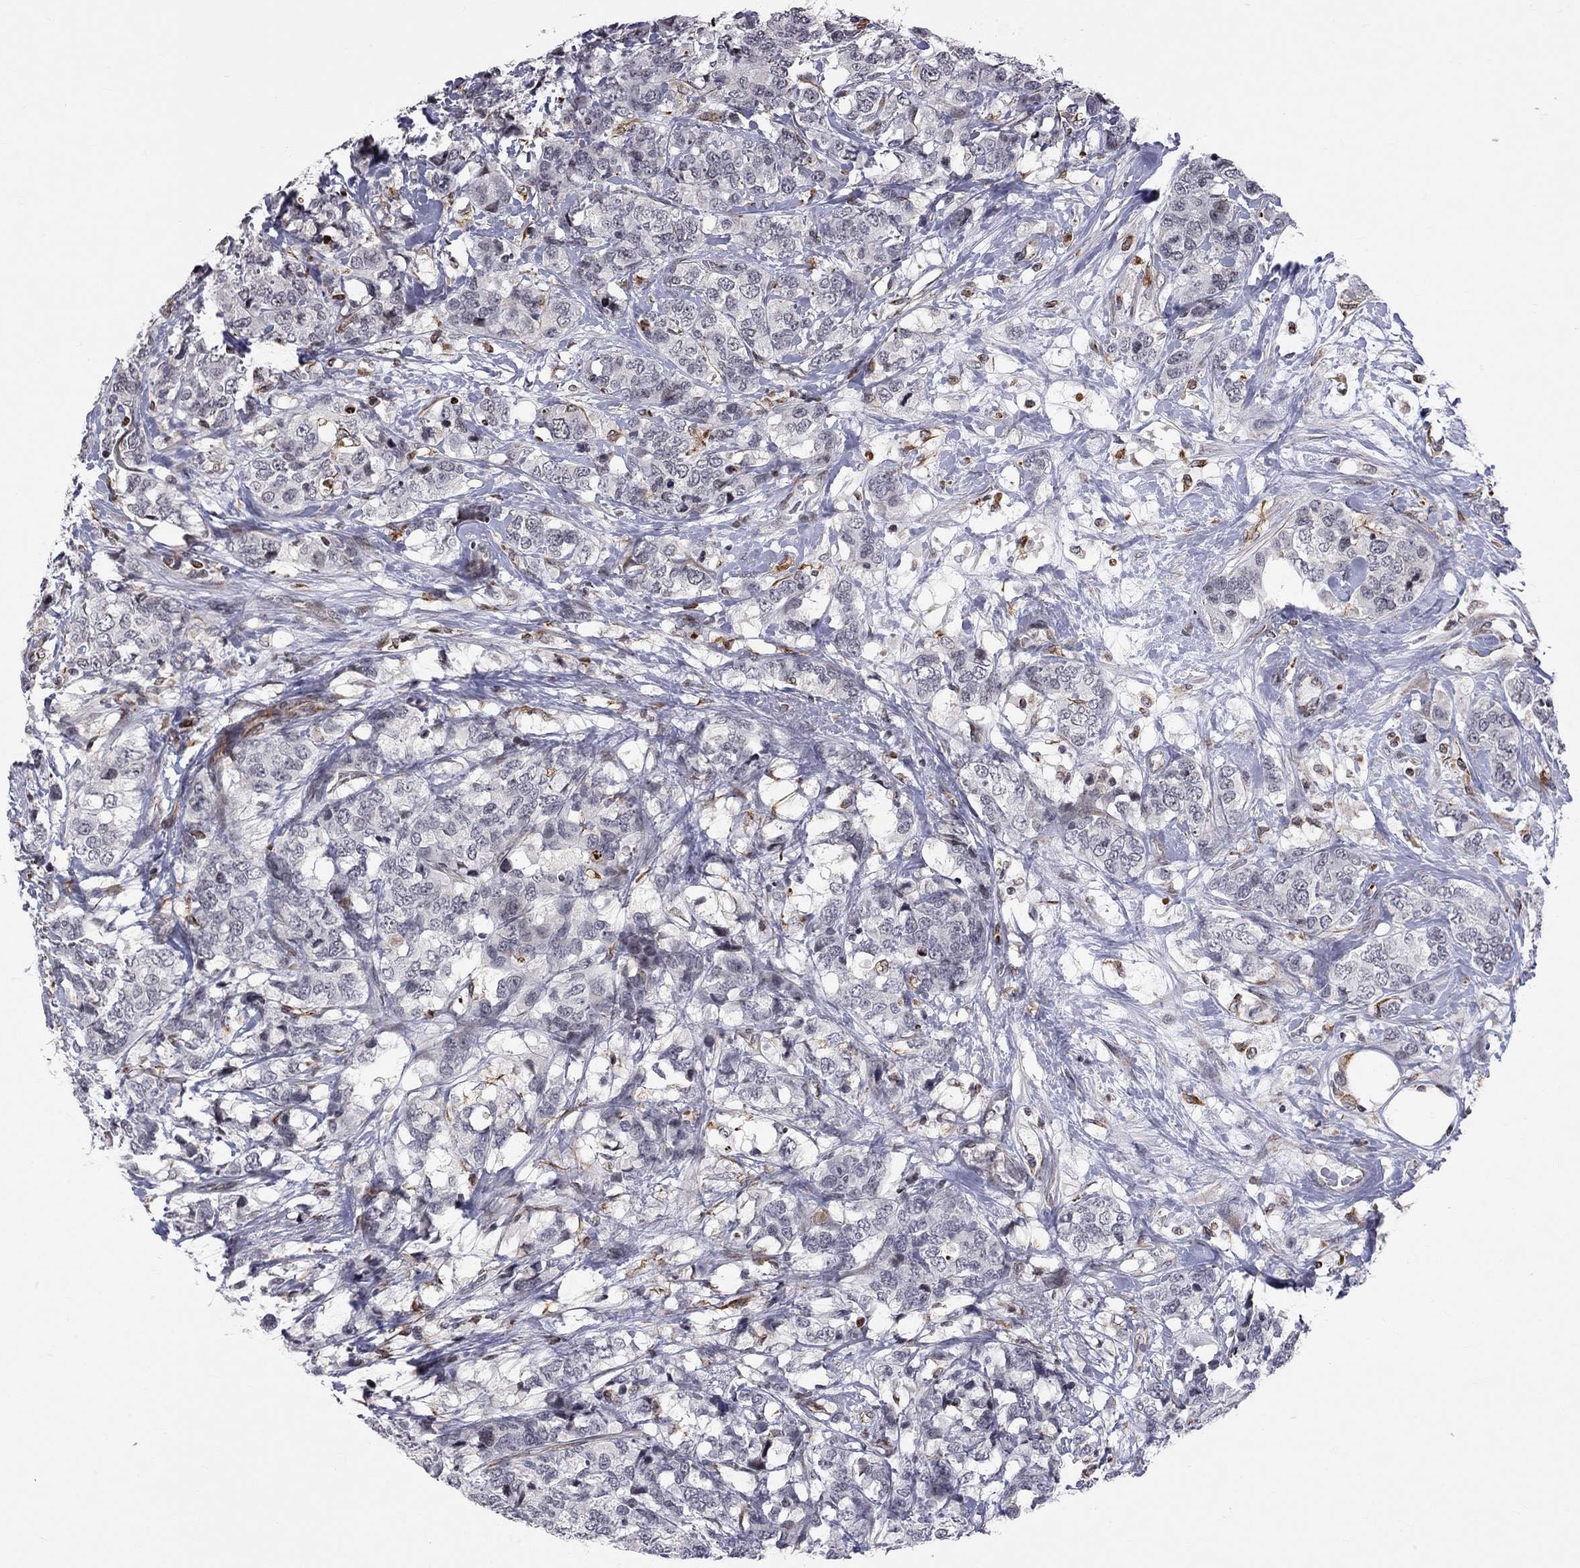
{"staining": {"intensity": "negative", "quantity": "none", "location": "none"}, "tissue": "breast cancer", "cell_type": "Tumor cells", "image_type": "cancer", "snomed": [{"axis": "morphology", "description": "Lobular carcinoma"}, {"axis": "topography", "description": "Breast"}], "caption": "There is no significant expression in tumor cells of breast cancer (lobular carcinoma).", "gene": "MTNR1B", "patient": {"sex": "female", "age": 59}}